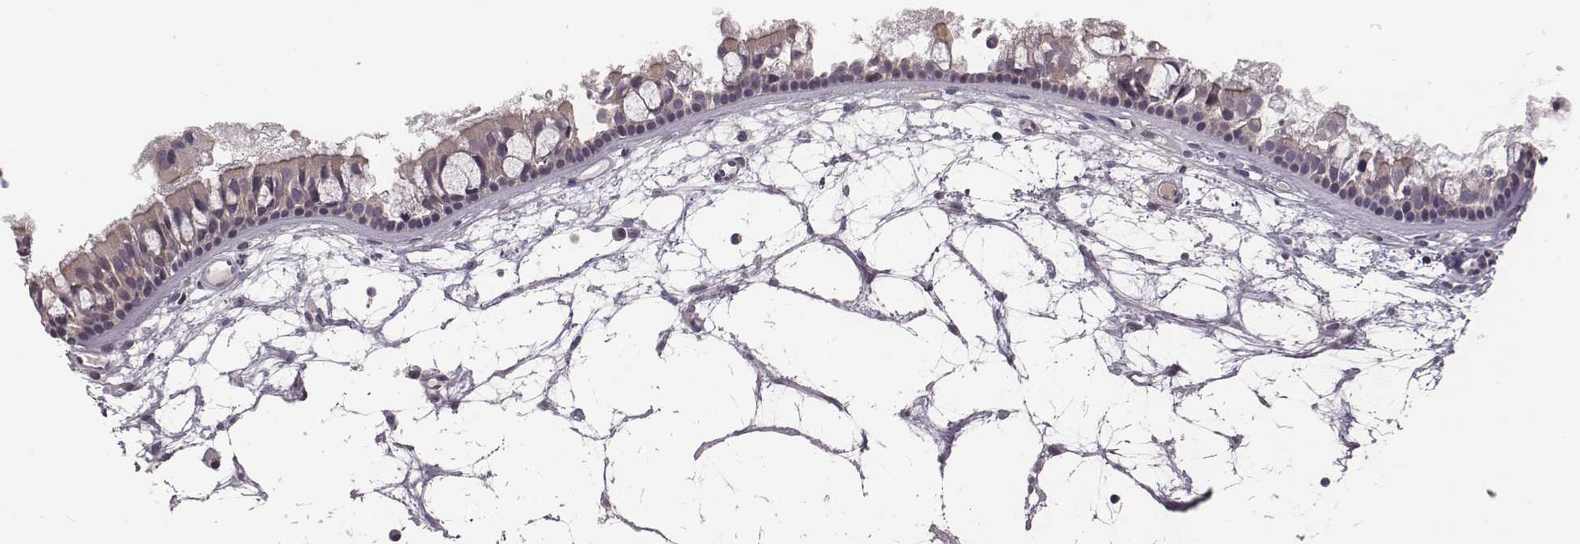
{"staining": {"intensity": "weak", "quantity": "<25%", "location": "cytoplasmic/membranous"}, "tissue": "nasopharynx", "cell_type": "Respiratory epithelial cells", "image_type": "normal", "snomed": [{"axis": "morphology", "description": "Normal tissue, NOS"}, {"axis": "topography", "description": "Nasopharynx"}], "caption": "Protein analysis of benign nasopharynx exhibits no significant expression in respiratory epithelial cells.", "gene": "BICDL1", "patient": {"sex": "female", "age": 68}}